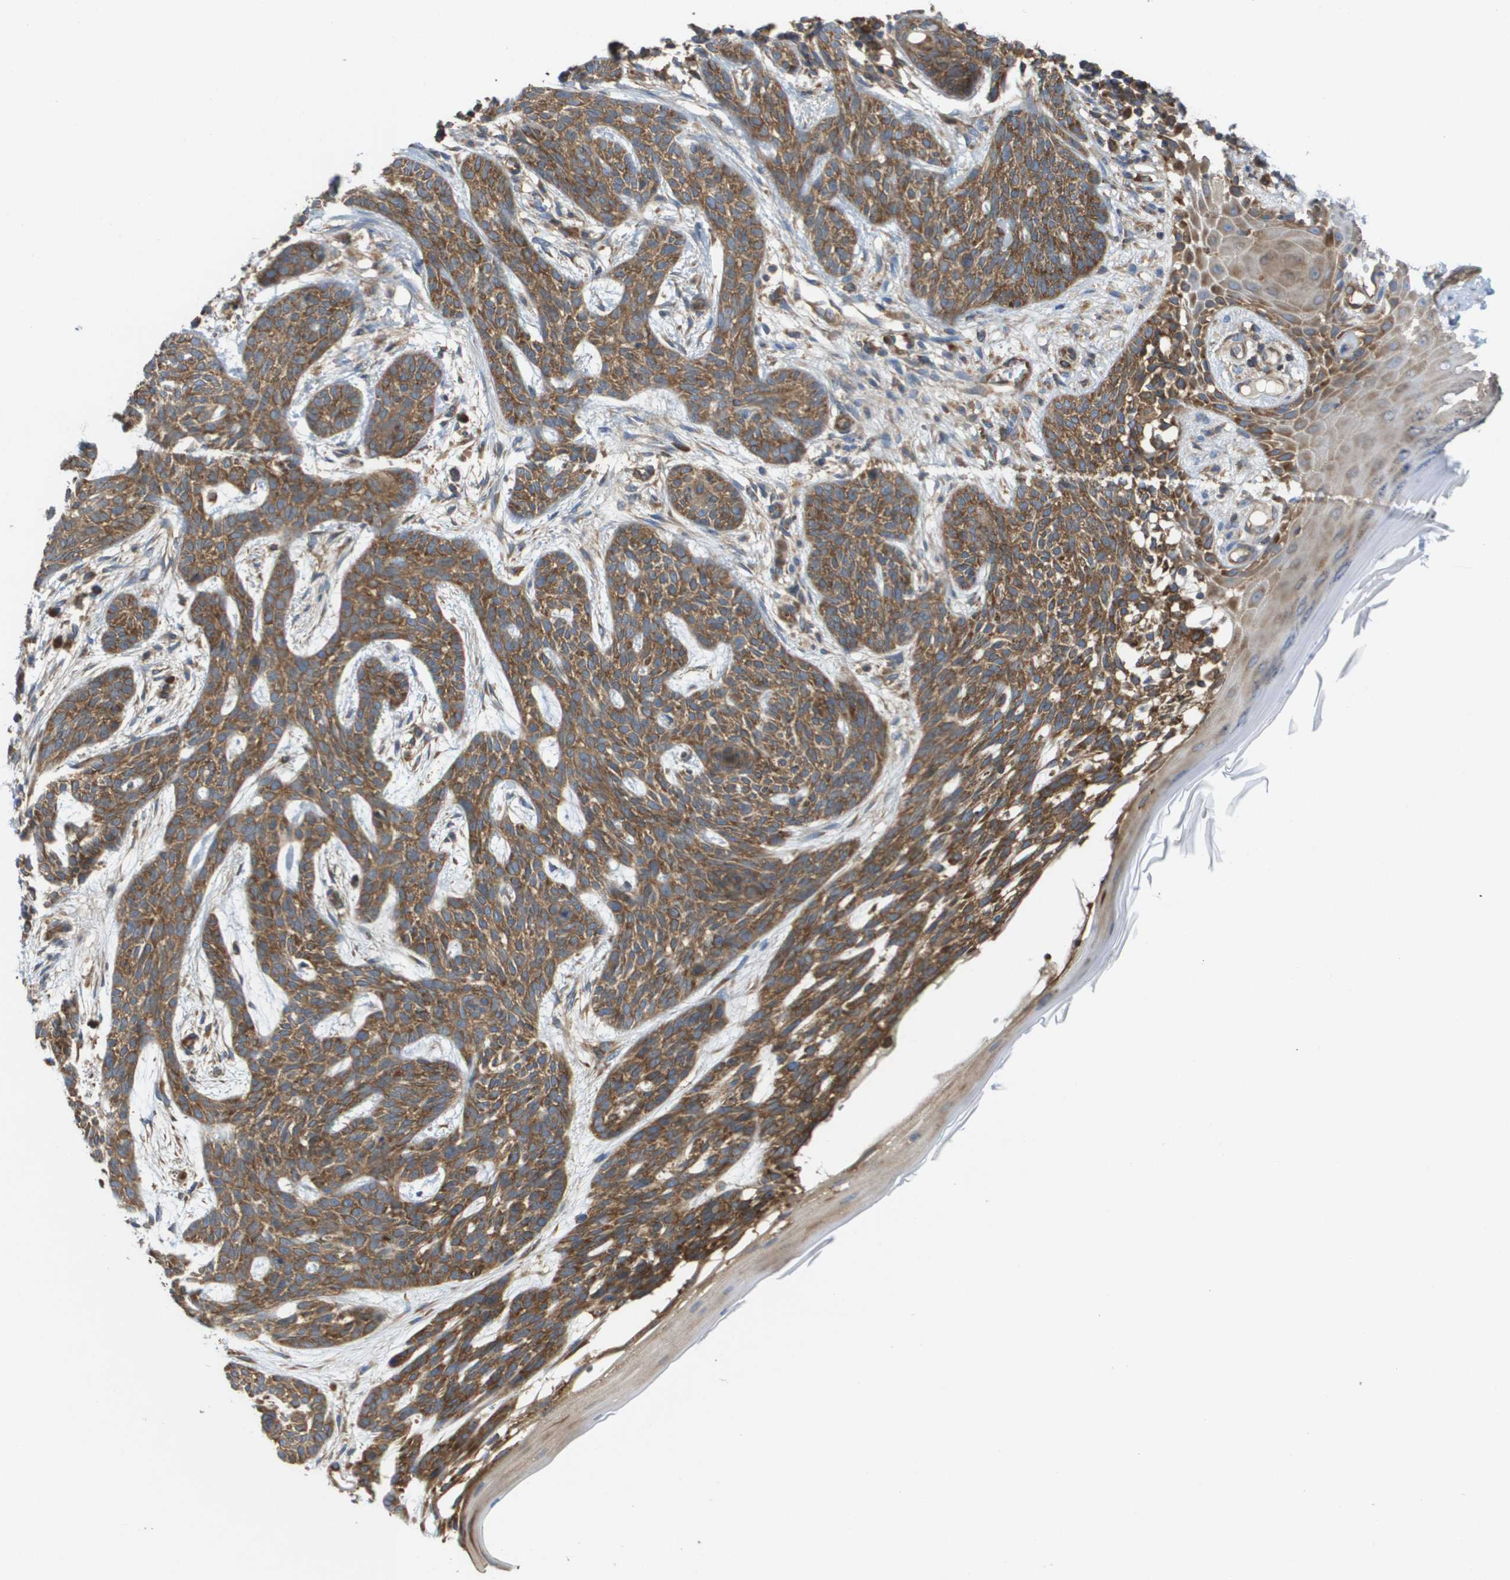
{"staining": {"intensity": "moderate", "quantity": ">75%", "location": "cytoplasmic/membranous"}, "tissue": "skin cancer", "cell_type": "Tumor cells", "image_type": "cancer", "snomed": [{"axis": "morphology", "description": "Basal cell carcinoma"}, {"axis": "topography", "description": "Skin"}], "caption": "Skin cancer stained for a protein displays moderate cytoplasmic/membranous positivity in tumor cells.", "gene": "EIF4G2", "patient": {"sex": "female", "age": 59}}